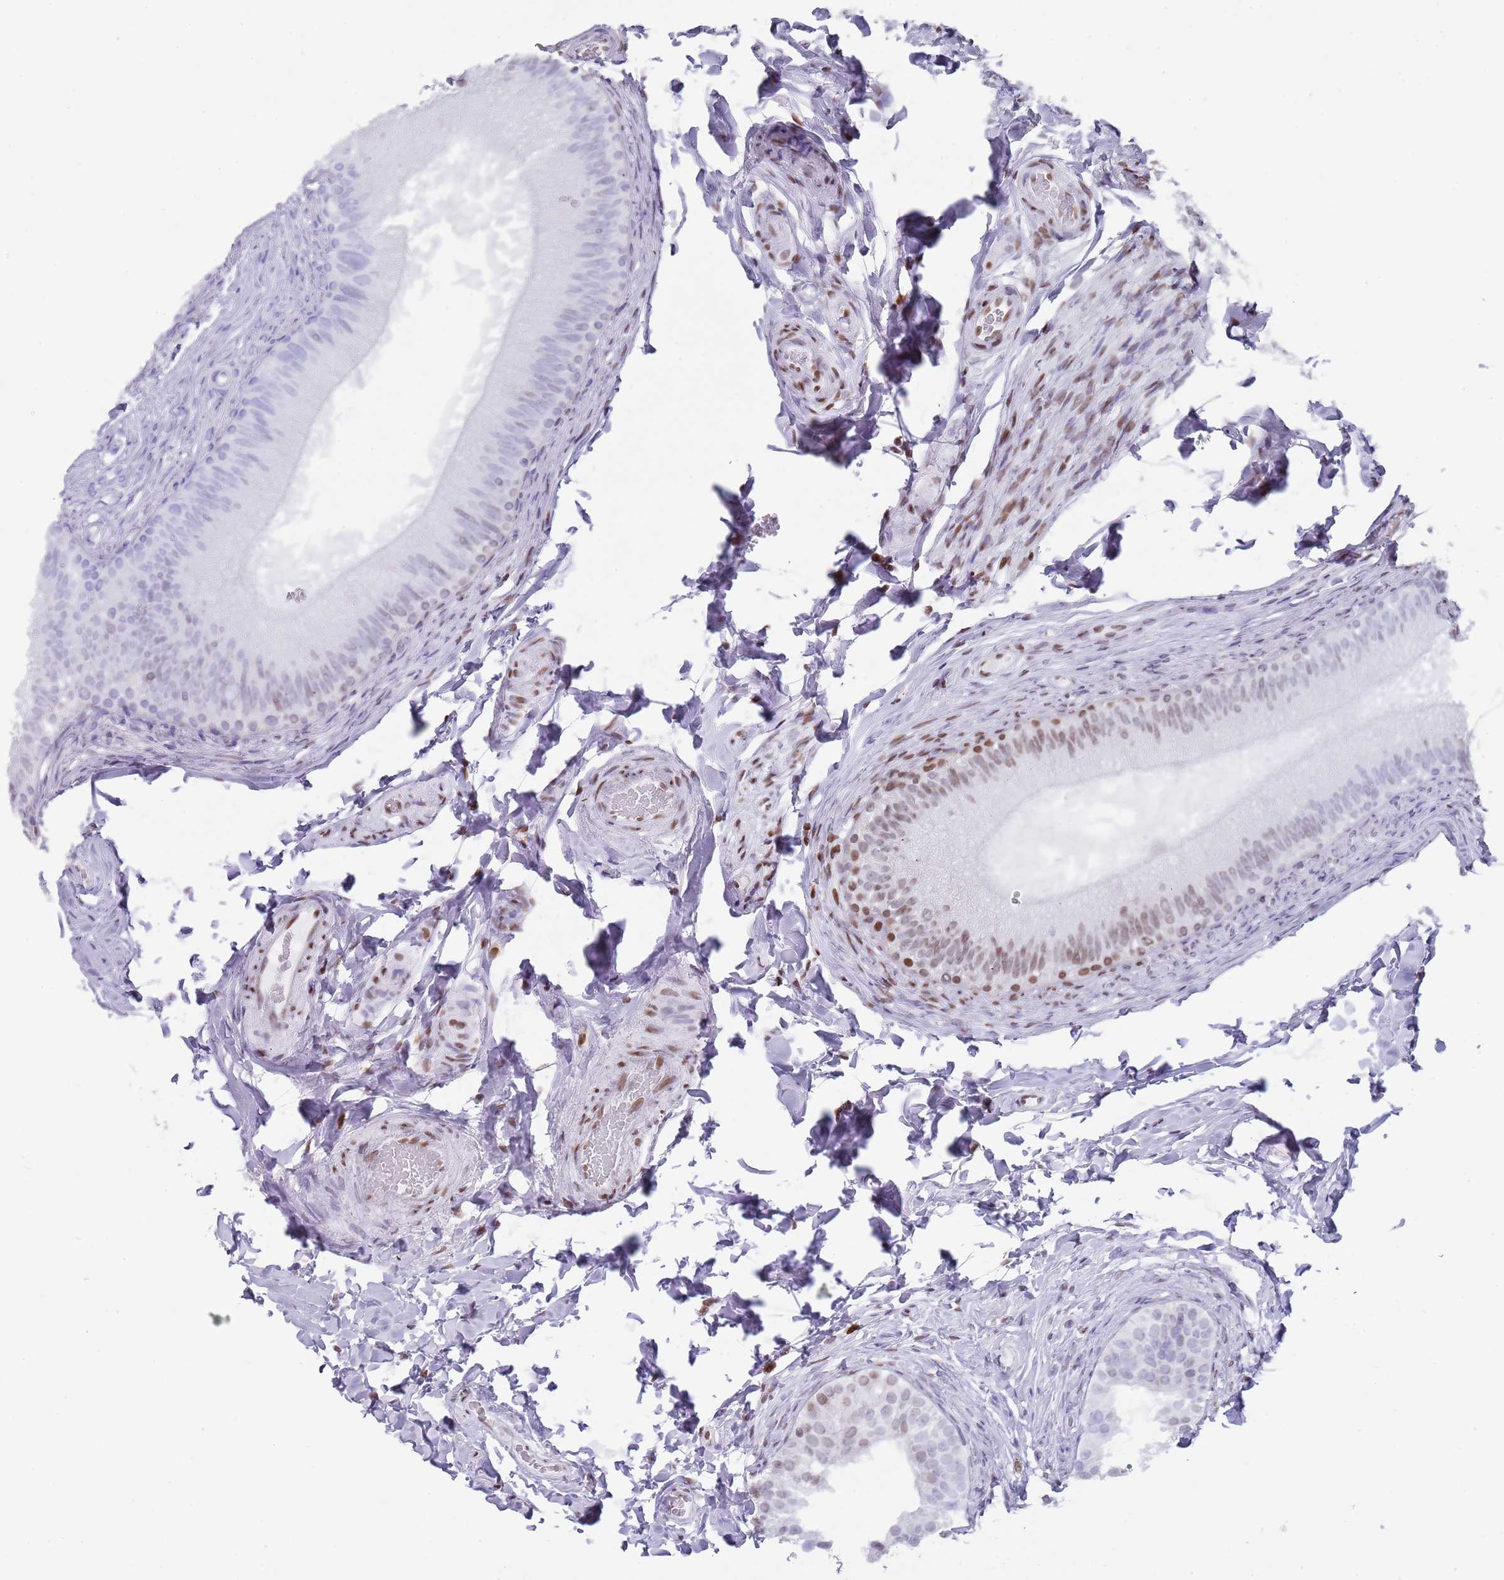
{"staining": {"intensity": "moderate", "quantity": "25%-75%", "location": "nuclear"}, "tissue": "epididymis", "cell_type": "Glandular cells", "image_type": "normal", "snomed": [{"axis": "morphology", "description": "Normal tissue, NOS"}, {"axis": "topography", "description": "Epididymis"}], "caption": "A histopathology image of human epididymis stained for a protein shows moderate nuclear brown staining in glandular cells. (DAB (3,3'-diaminobenzidine) = brown stain, brightfield microscopy at high magnification).", "gene": "ENSG00000285547", "patient": {"sex": "male", "age": 49}}